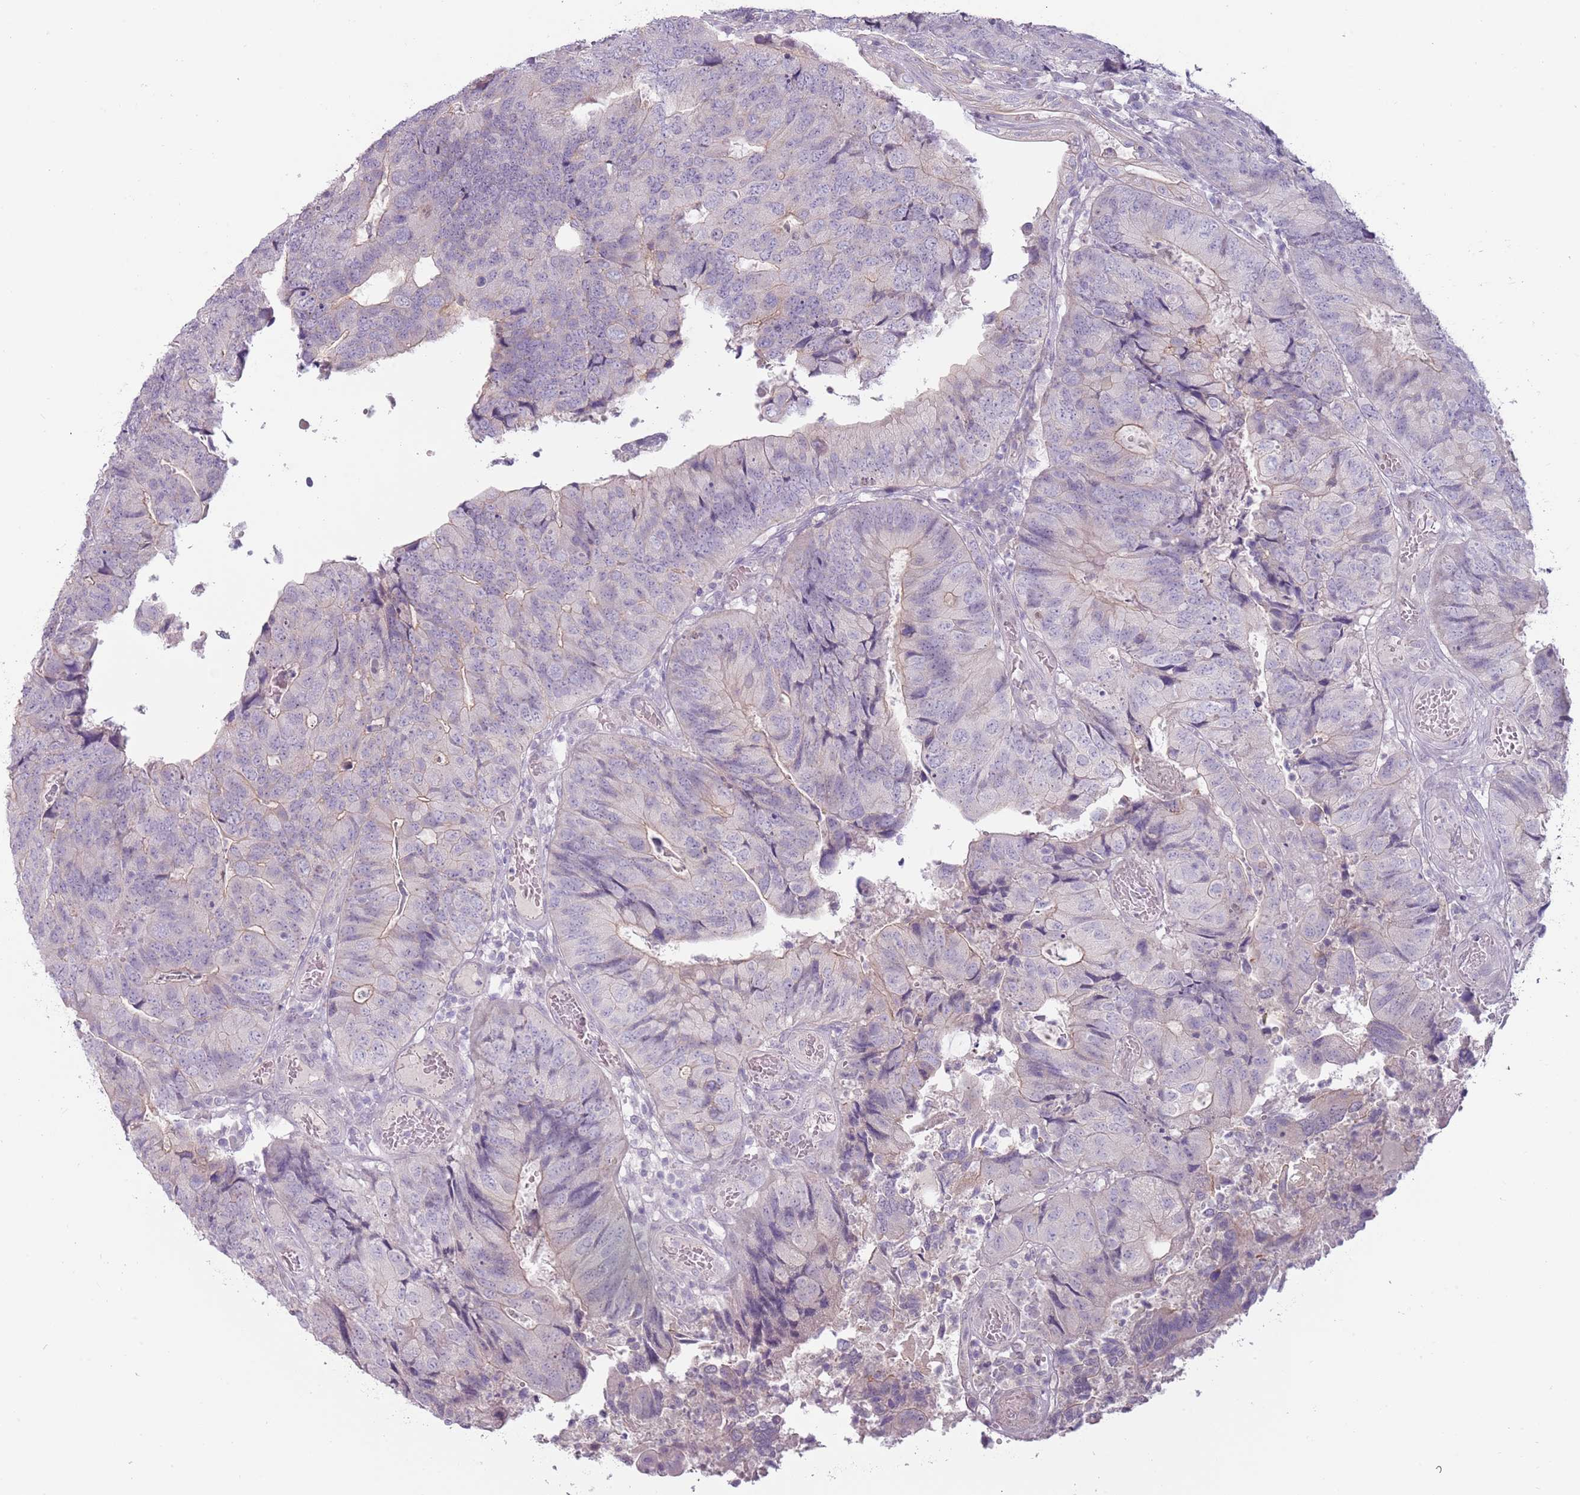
{"staining": {"intensity": "negative", "quantity": "none", "location": "none"}, "tissue": "colorectal cancer", "cell_type": "Tumor cells", "image_type": "cancer", "snomed": [{"axis": "morphology", "description": "Adenocarcinoma, NOS"}, {"axis": "topography", "description": "Colon"}], "caption": "Image shows no protein positivity in tumor cells of colorectal adenocarcinoma tissue.", "gene": "RFX2", "patient": {"sex": "female", "age": 67}}